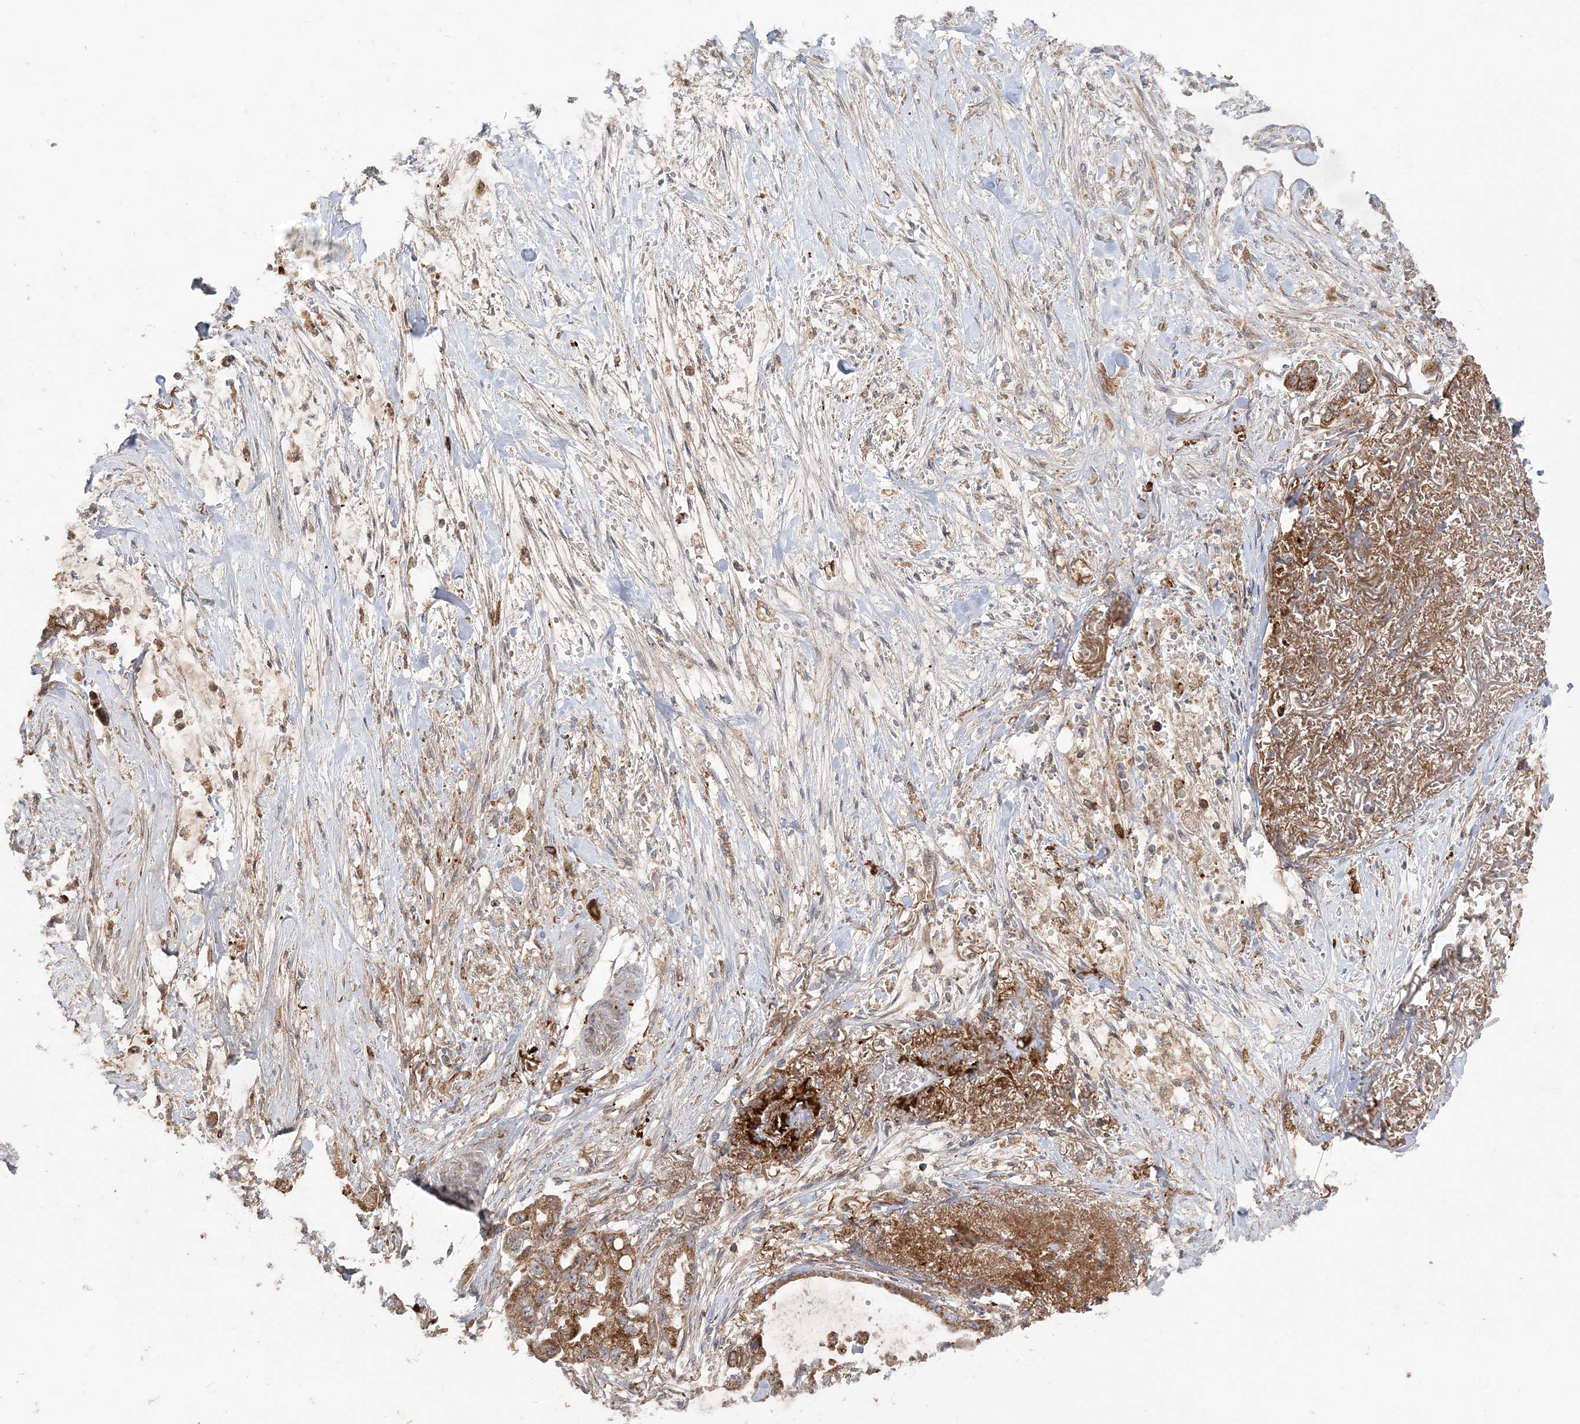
{"staining": {"intensity": "moderate", "quantity": ">75%", "location": "cytoplasmic/membranous"}, "tissue": "stomach cancer", "cell_type": "Tumor cells", "image_type": "cancer", "snomed": [{"axis": "morphology", "description": "Adenocarcinoma, NOS"}, {"axis": "topography", "description": "Stomach"}], "caption": "The photomicrograph demonstrates a brown stain indicating the presence of a protein in the cytoplasmic/membranous of tumor cells in stomach cancer (adenocarcinoma). The staining is performed using DAB (3,3'-diaminobenzidine) brown chromogen to label protein expression. The nuclei are counter-stained blue using hematoxylin.", "gene": "SCLT1", "patient": {"sex": "male", "age": 62}}